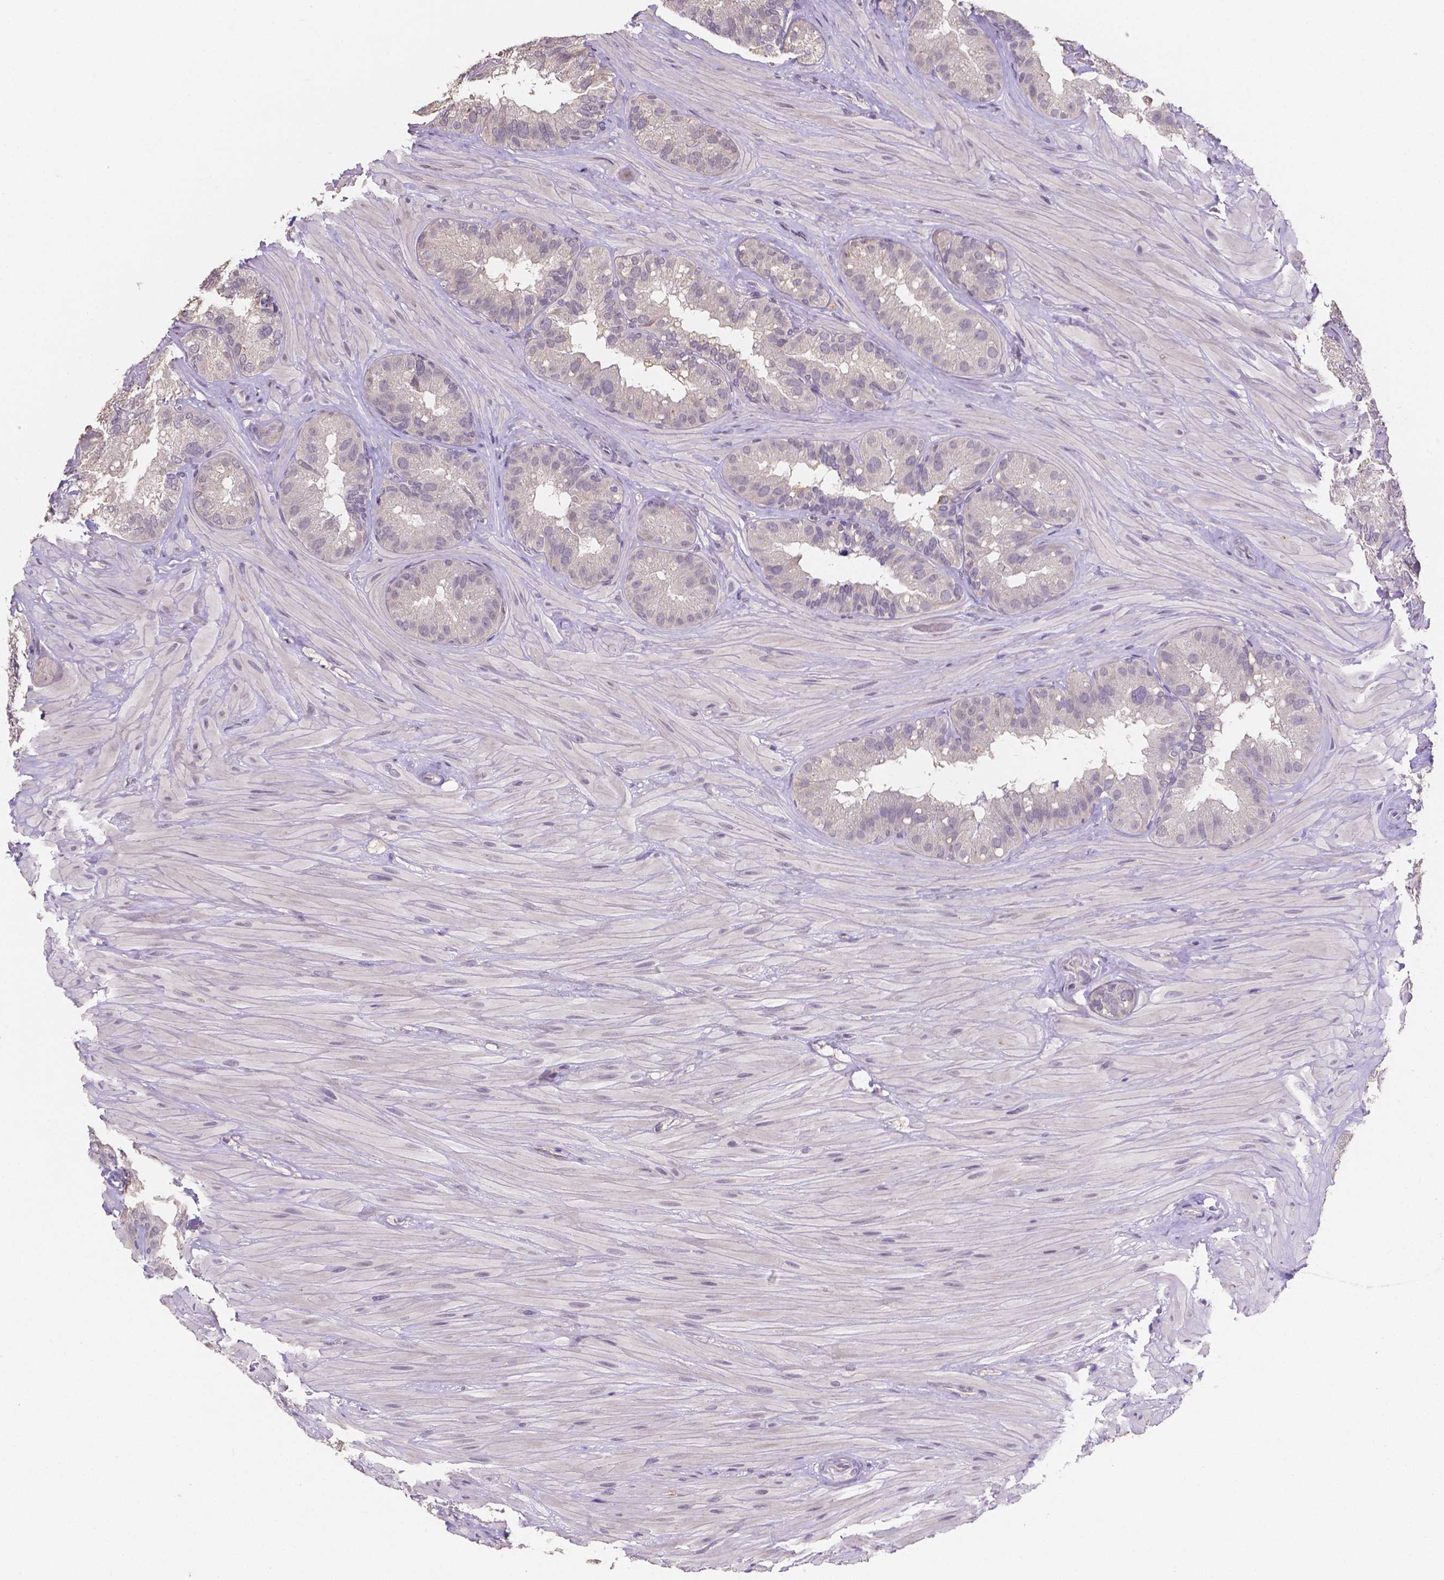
{"staining": {"intensity": "negative", "quantity": "none", "location": "none"}, "tissue": "seminal vesicle", "cell_type": "Glandular cells", "image_type": "normal", "snomed": [{"axis": "morphology", "description": "Normal tissue, NOS"}, {"axis": "topography", "description": "Seminal veicle"}], "caption": "Seminal vesicle was stained to show a protein in brown. There is no significant expression in glandular cells. Brightfield microscopy of immunohistochemistry stained with DAB (brown) and hematoxylin (blue), captured at high magnification.", "gene": "ELAVL2", "patient": {"sex": "male", "age": 60}}